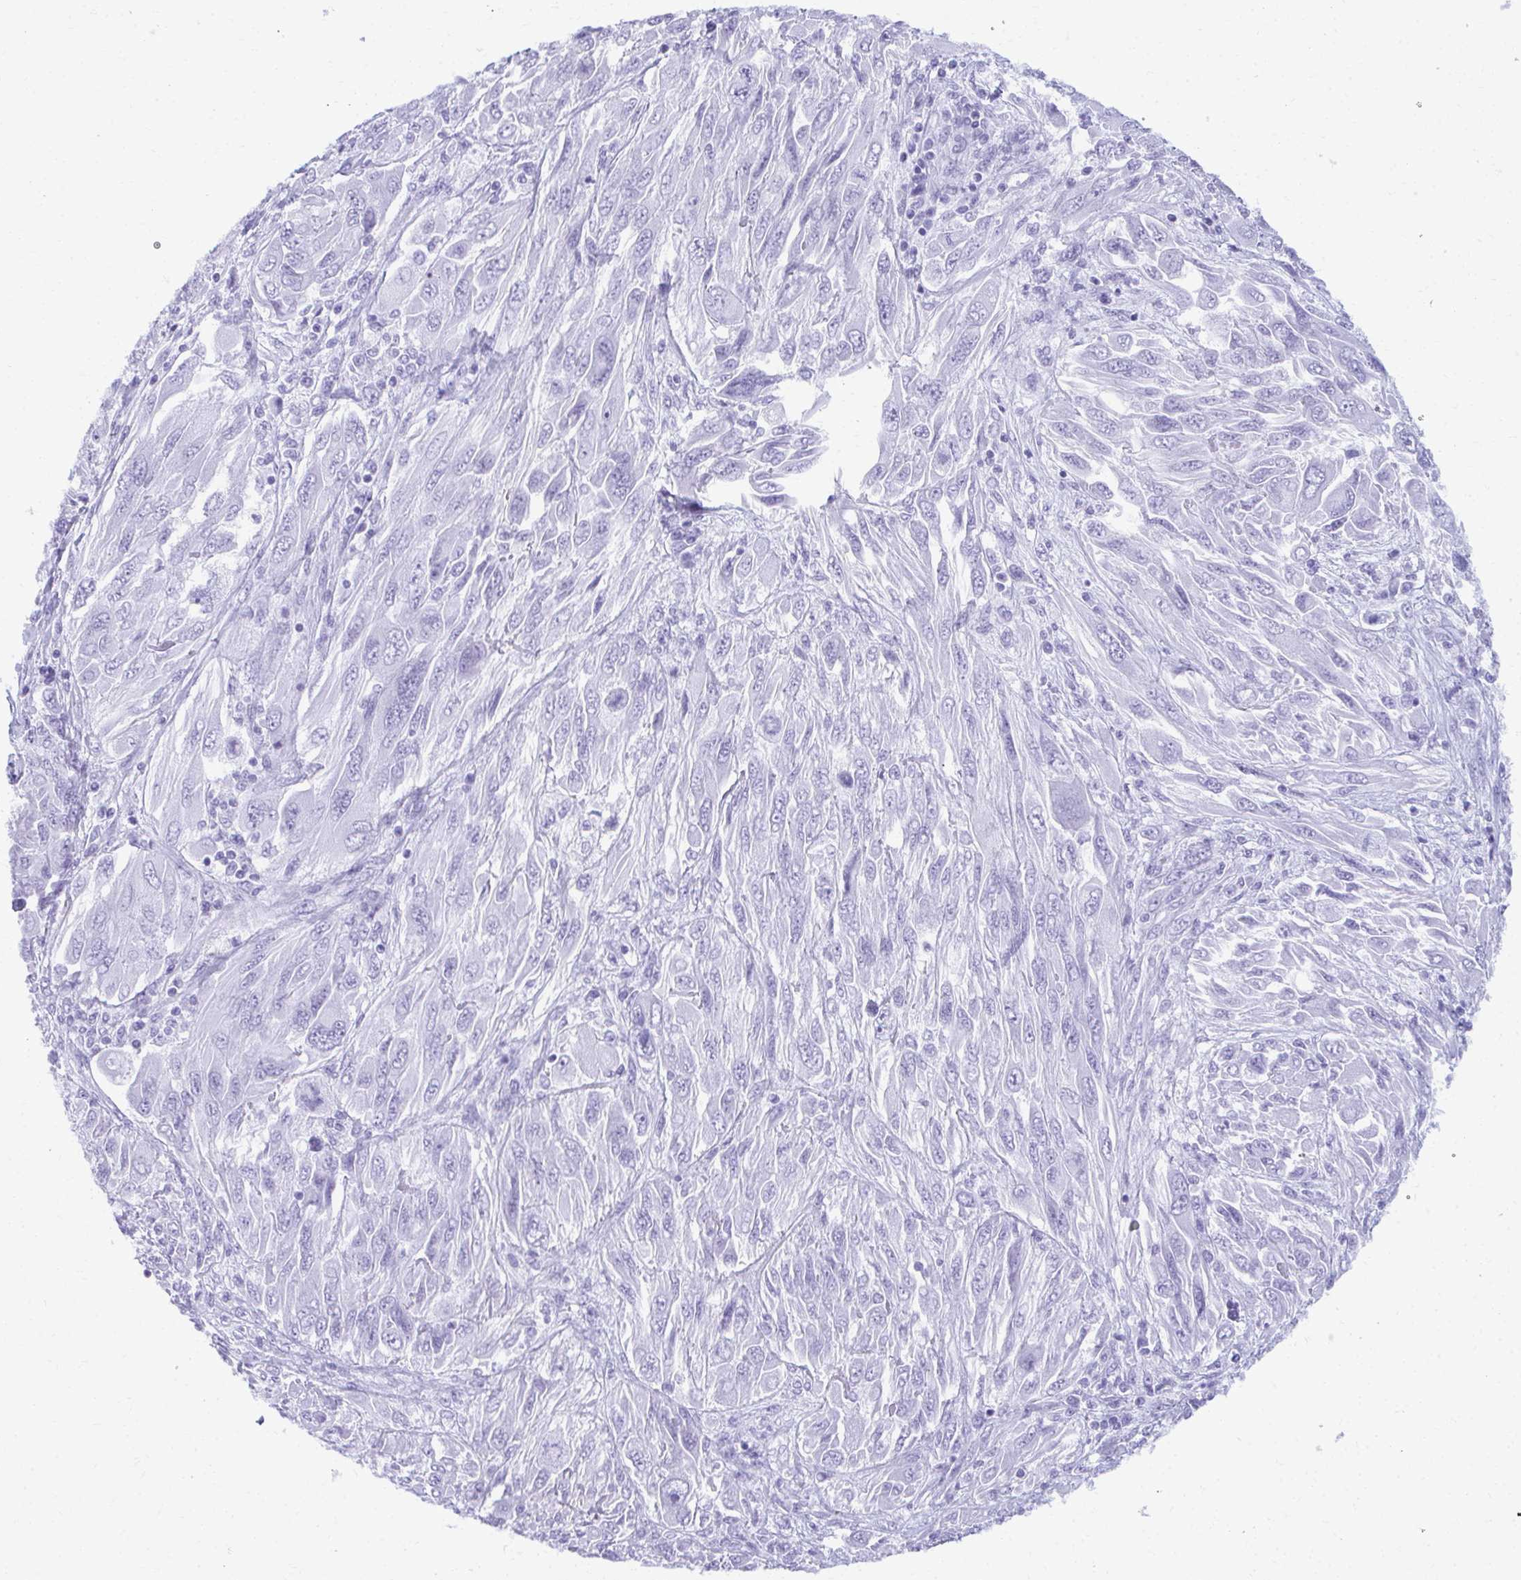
{"staining": {"intensity": "negative", "quantity": "none", "location": "none"}, "tissue": "melanoma", "cell_type": "Tumor cells", "image_type": "cancer", "snomed": [{"axis": "morphology", "description": "Malignant melanoma, NOS"}, {"axis": "topography", "description": "Skin"}], "caption": "IHC of melanoma exhibits no staining in tumor cells. (Immunohistochemistry, brightfield microscopy, high magnification).", "gene": "MAF1", "patient": {"sex": "female", "age": 91}}